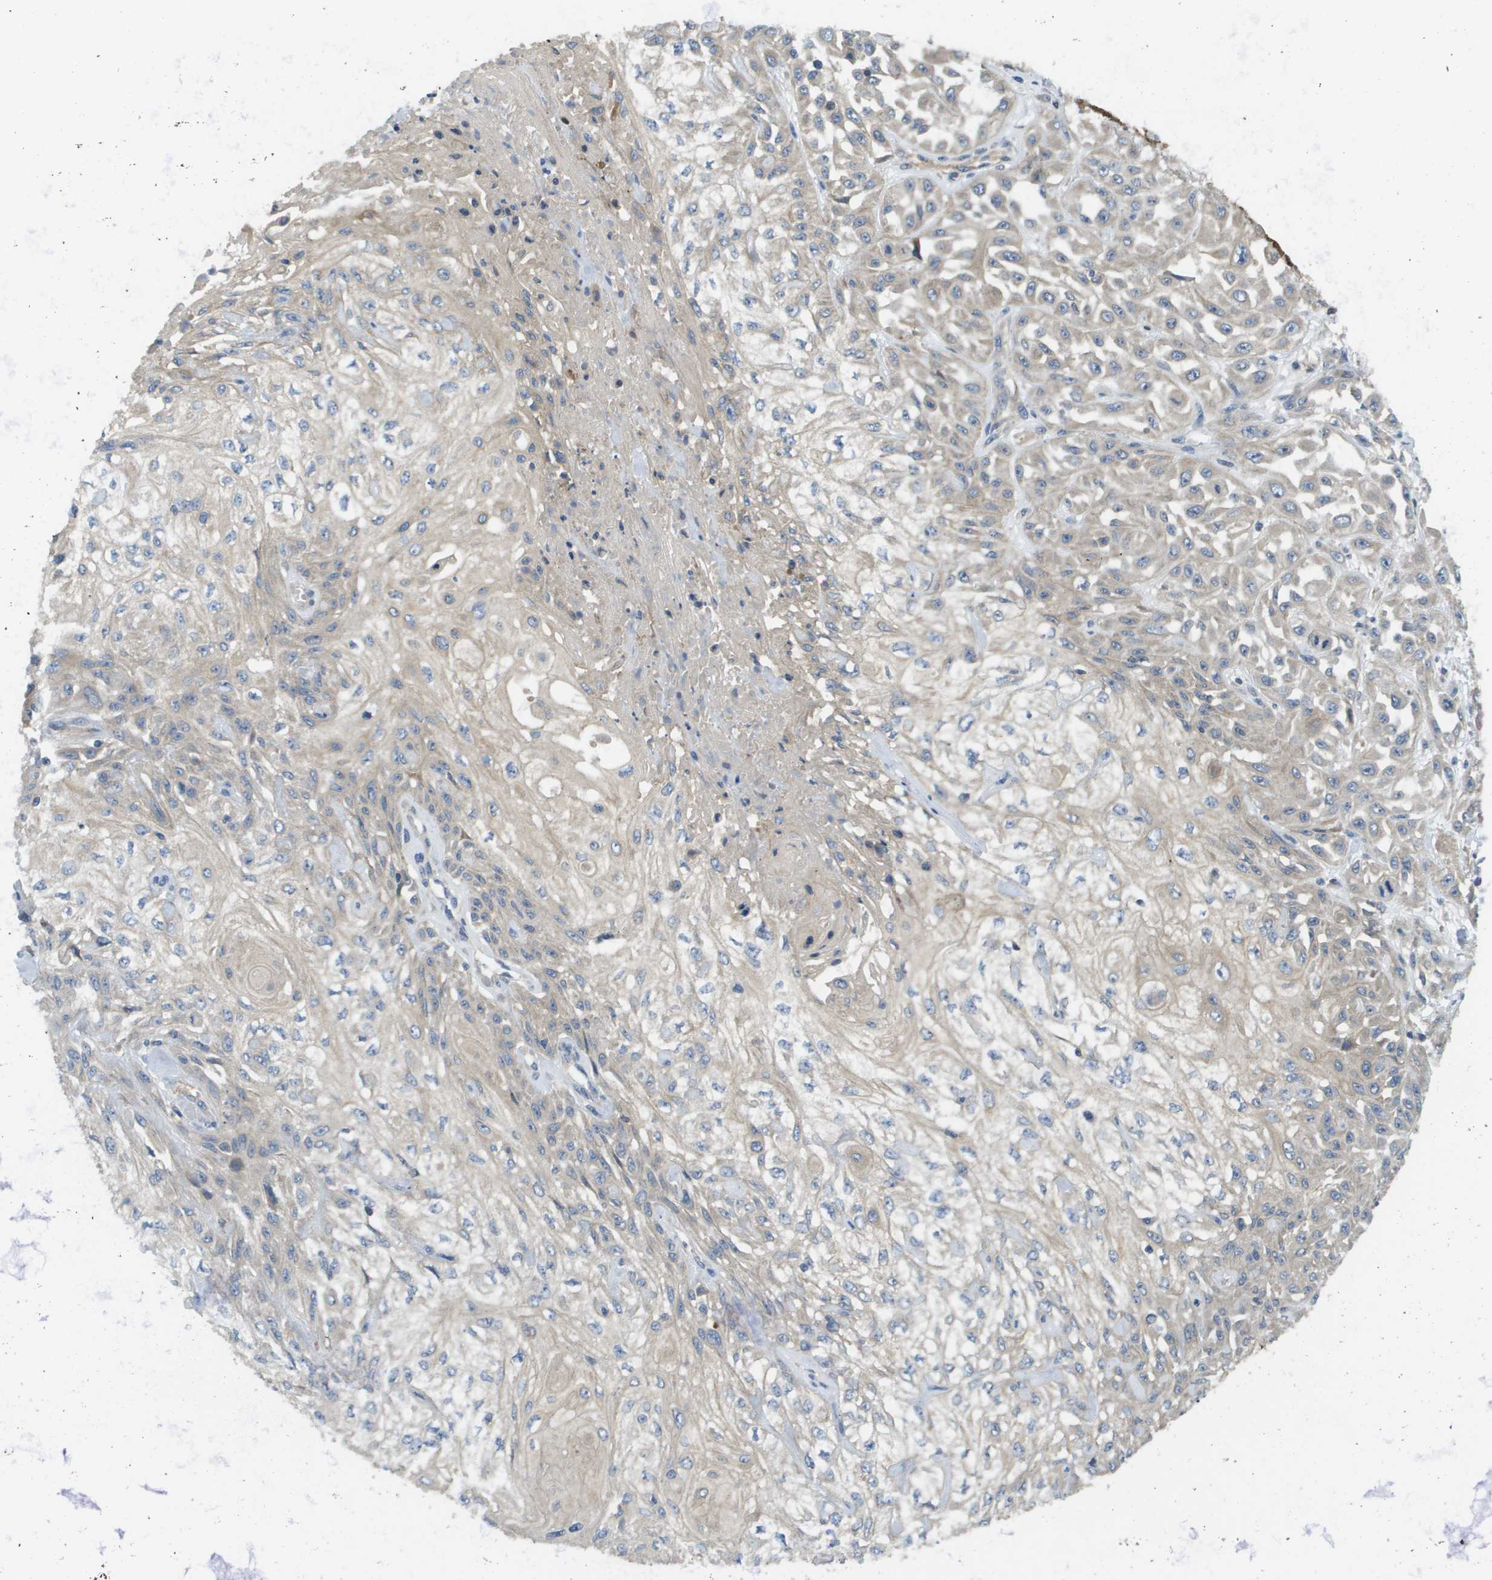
{"staining": {"intensity": "weak", "quantity": "<25%", "location": "cytoplasmic/membranous"}, "tissue": "skin cancer", "cell_type": "Tumor cells", "image_type": "cancer", "snomed": [{"axis": "morphology", "description": "Squamous cell carcinoma, NOS"}, {"axis": "morphology", "description": "Squamous cell carcinoma, metastatic, NOS"}, {"axis": "topography", "description": "Skin"}, {"axis": "topography", "description": "Lymph node"}], "caption": "There is no significant expression in tumor cells of skin metastatic squamous cell carcinoma.", "gene": "KRT23", "patient": {"sex": "male", "age": 75}}